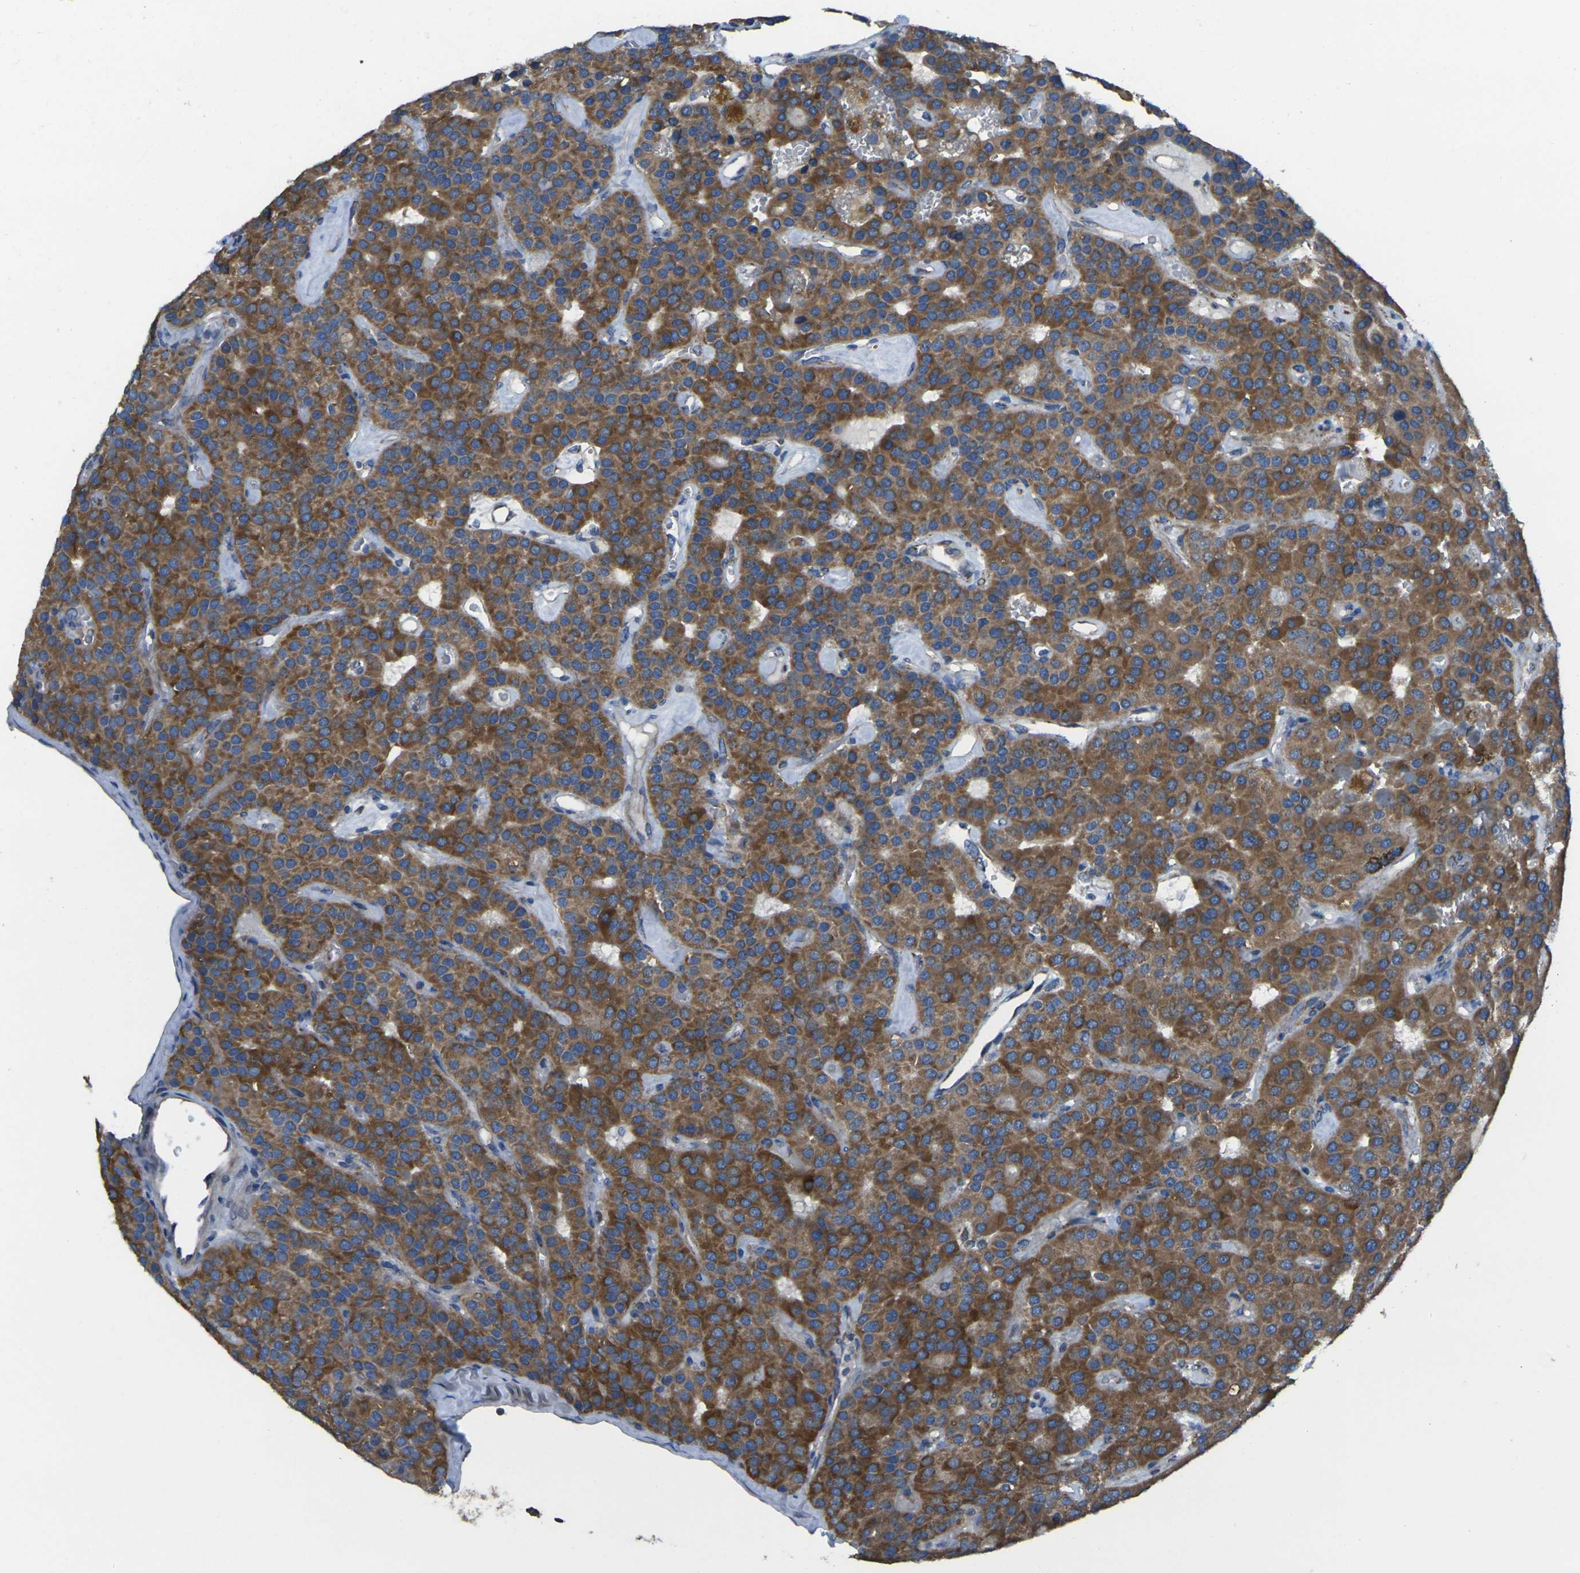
{"staining": {"intensity": "strong", "quantity": ">75%", "location": "cytoplasmic/membranous"}, "tissue": "parathyroid gland", "cell_type": "Glandular cells", "image_type": "normal", "snomed": [{"axis": "morphology", "description": "Normal tissue, NOS"}, {"axis": "morphology", "description": "Adenoma, NOS"}, {"axis": "topography", "description": "Parathyroid gland"}], "caption": "About >75% of glandular cells in unremarkable parathyroid gland show strong cytoplasmic/membranous protein staining as visualized by brown immunohistochemical staining.", "gene": "TMEM120B", "patient": {"sex": "female", "age": 86}}